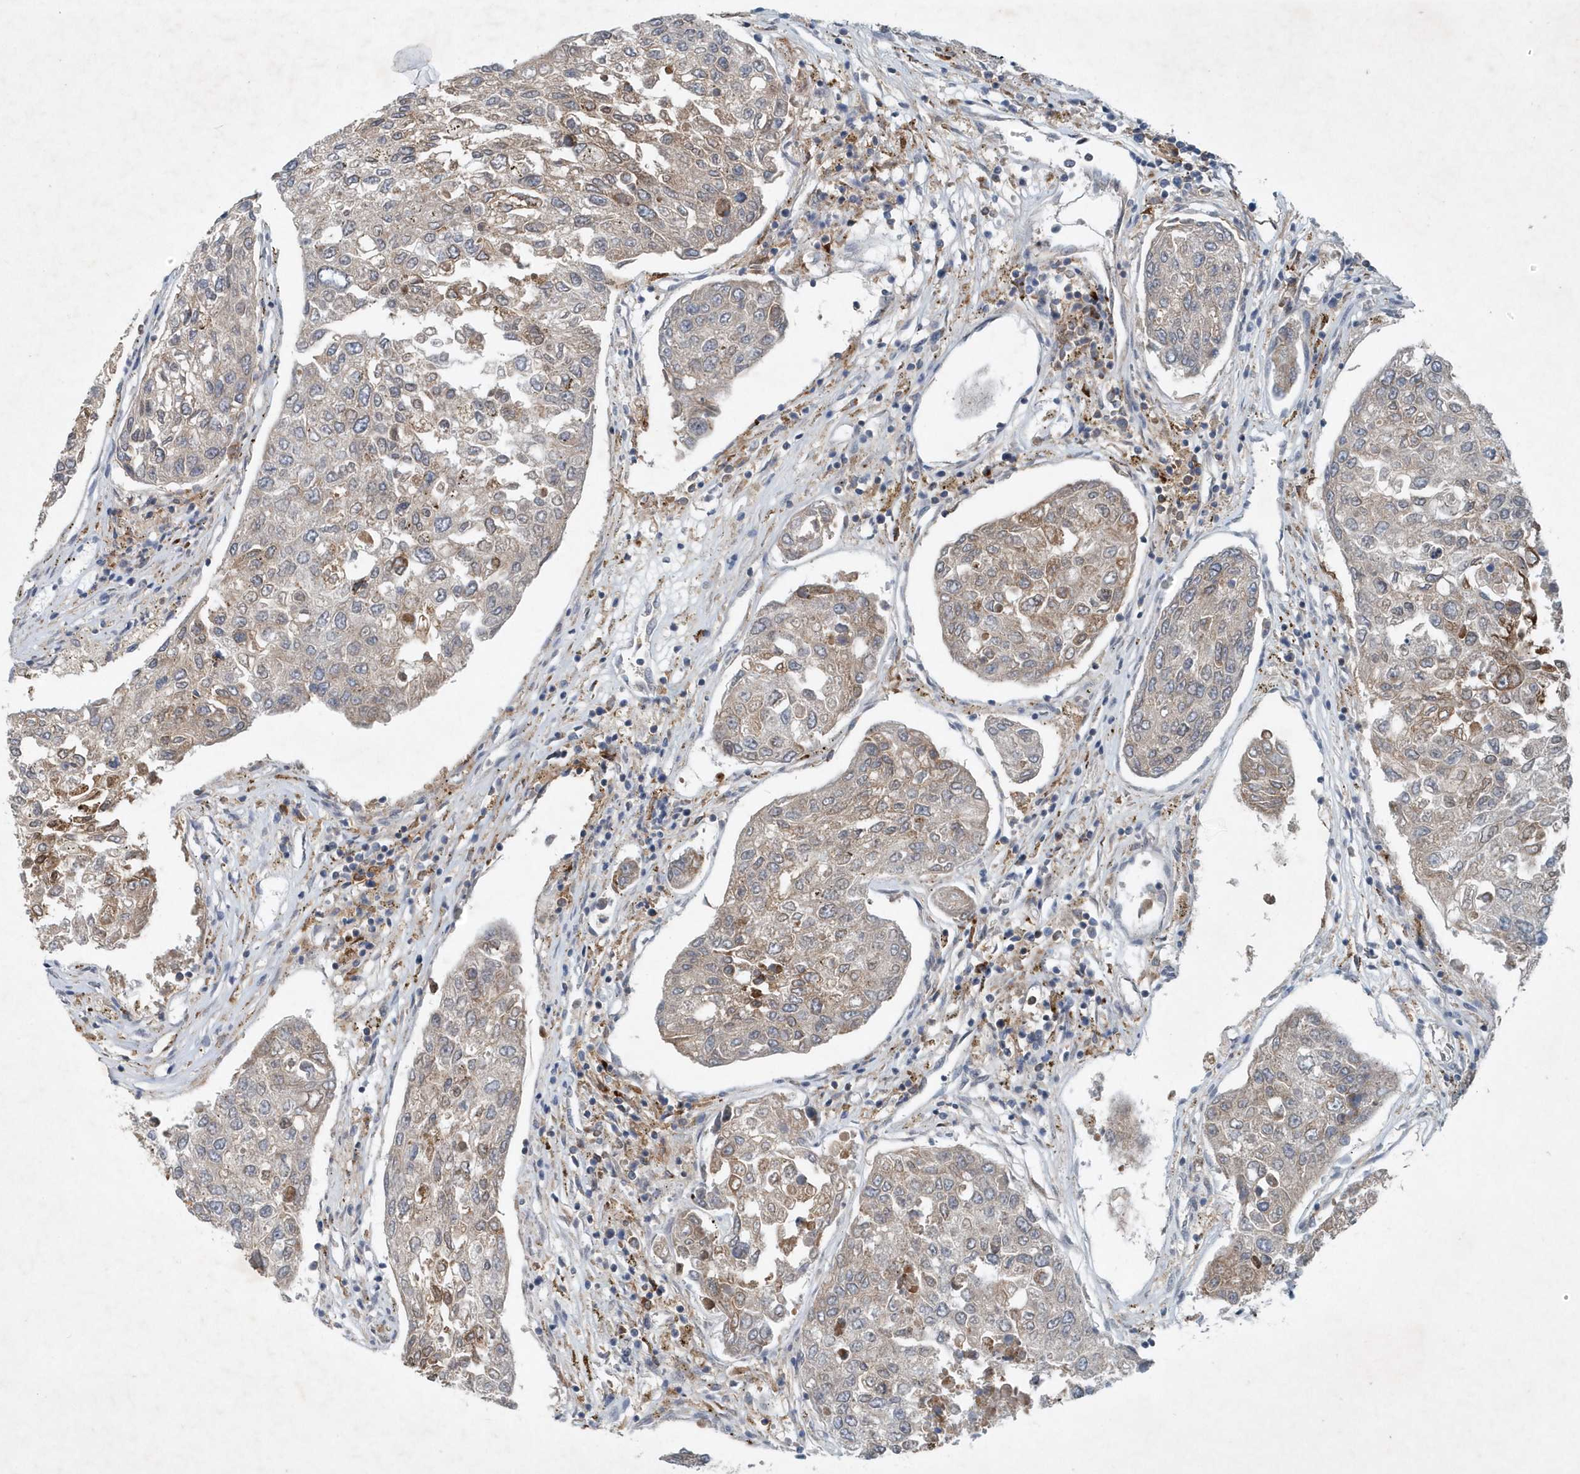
{"staining": {"intensity": "weak", "quantity": "<25%", "location": "cytoplasmic/membranous"}, "tissue": "urothelial cancer", "cell_type": "Tumor cells", "image_type": "cancer", "snomed": [{"axis": "morphology", "description": "Urothelial carcinoma, High grade"}, {"axis": "topography", "description": "Lymph node"}, {"axis": "topography", "description": "Urinary bladder"}], "caption": "Human high-grade urothelial carcinoma stained for a protein using immunohistochemistry displays no staining in tumor cells.", "gene": "P2RY10", "patient": {"sex": "male", "age": 51}}